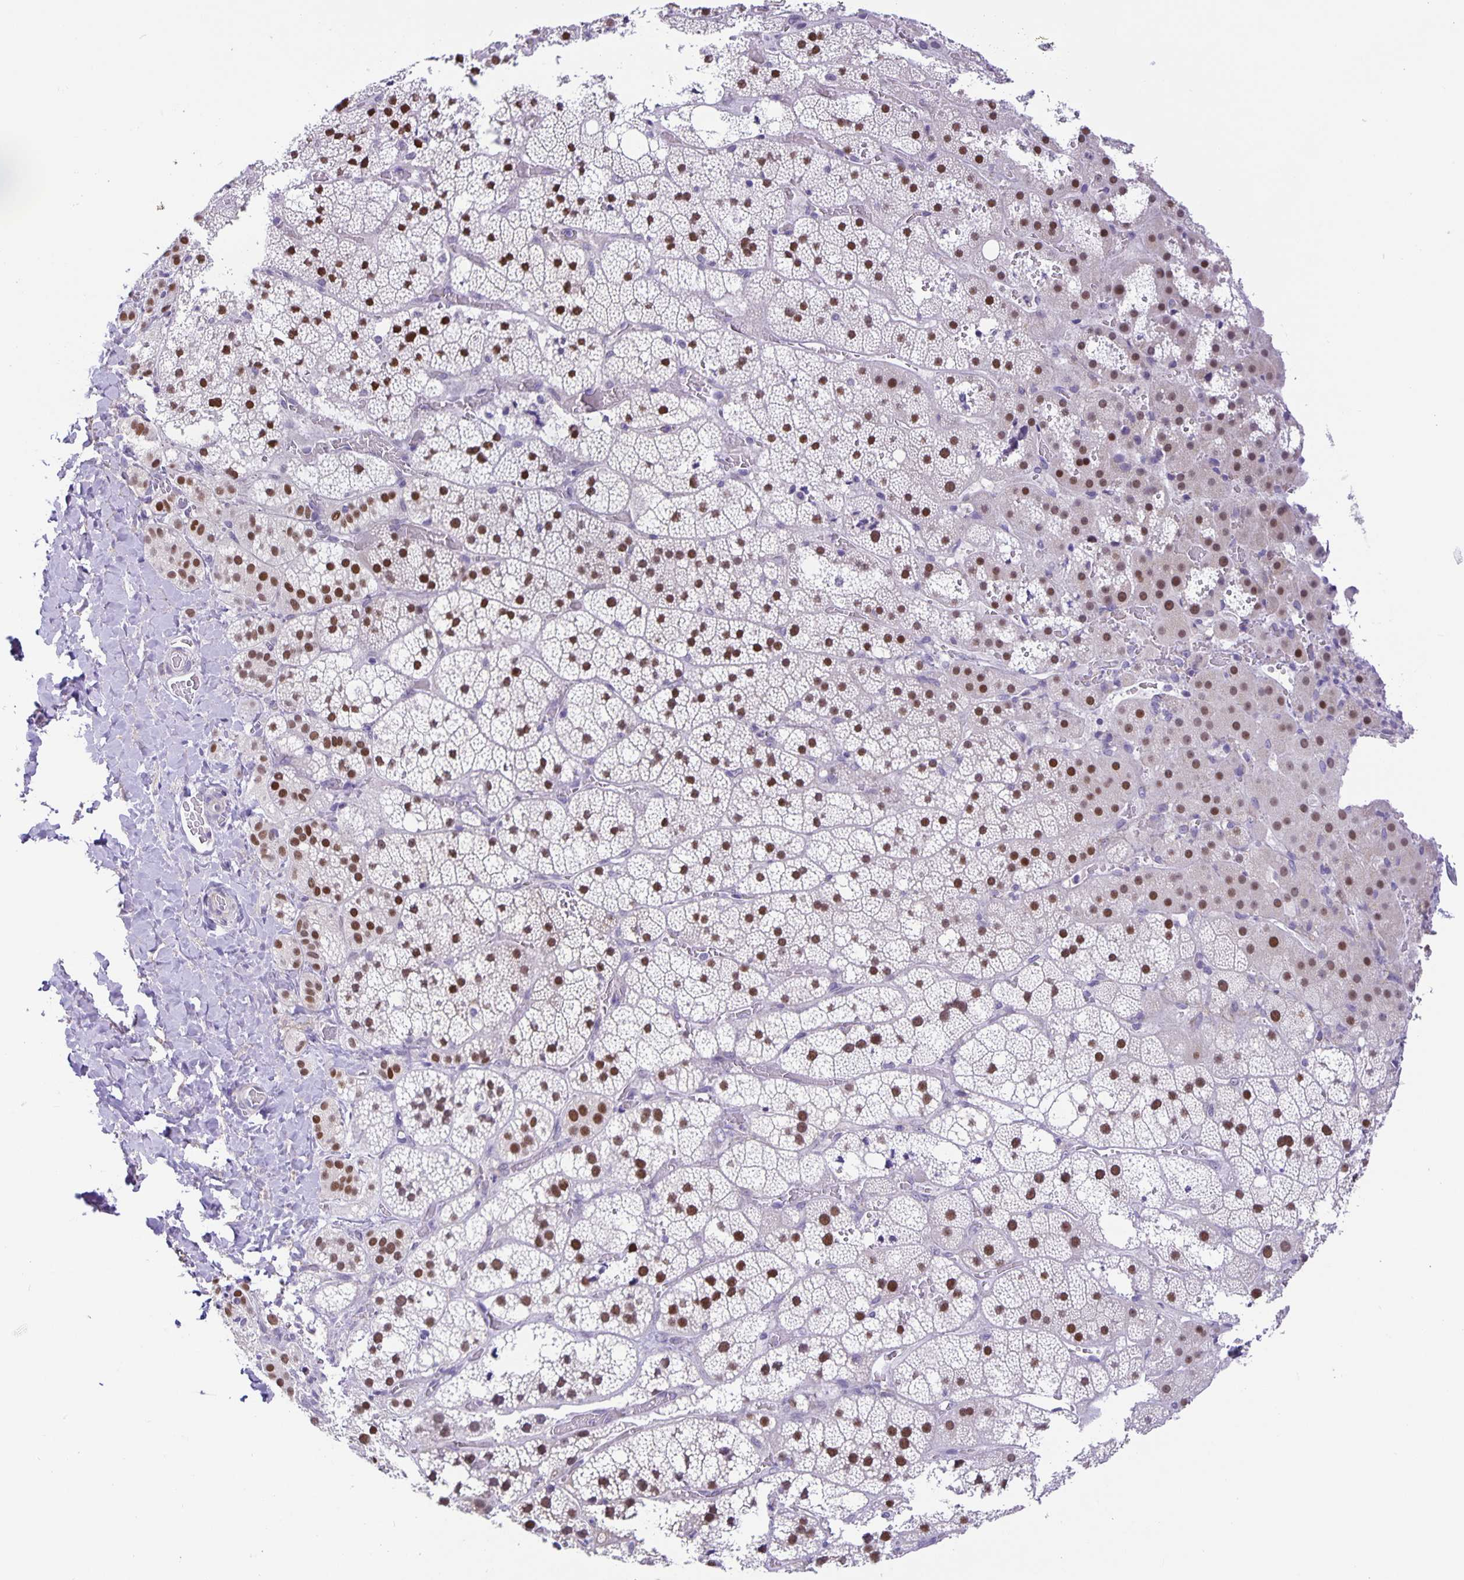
{"staining": {"intensity": "moderate", "quantity": "25%-75%", "location": "nuclear"}, "tissue": "adrenal gland", "cell_type": "Glandular cells", "image_type": "normal", "snomed": [{"axis": "morphology", "description": "Normal tissue, NOS"}, {"axis": "topography", "description": "Adrenal gland"}], "caption": "Adrenal gland stained with DAB immunohistochemistry demonstrates medium levels of moderate nuclear expression in about 25%-75% of glandular cells. Immunohistochemistry (ihc) stains the protein of interest in brown and the nuclei are stained blue.", "gene": "FOSL2", "patient": {"sex": "male", "age": 53}}